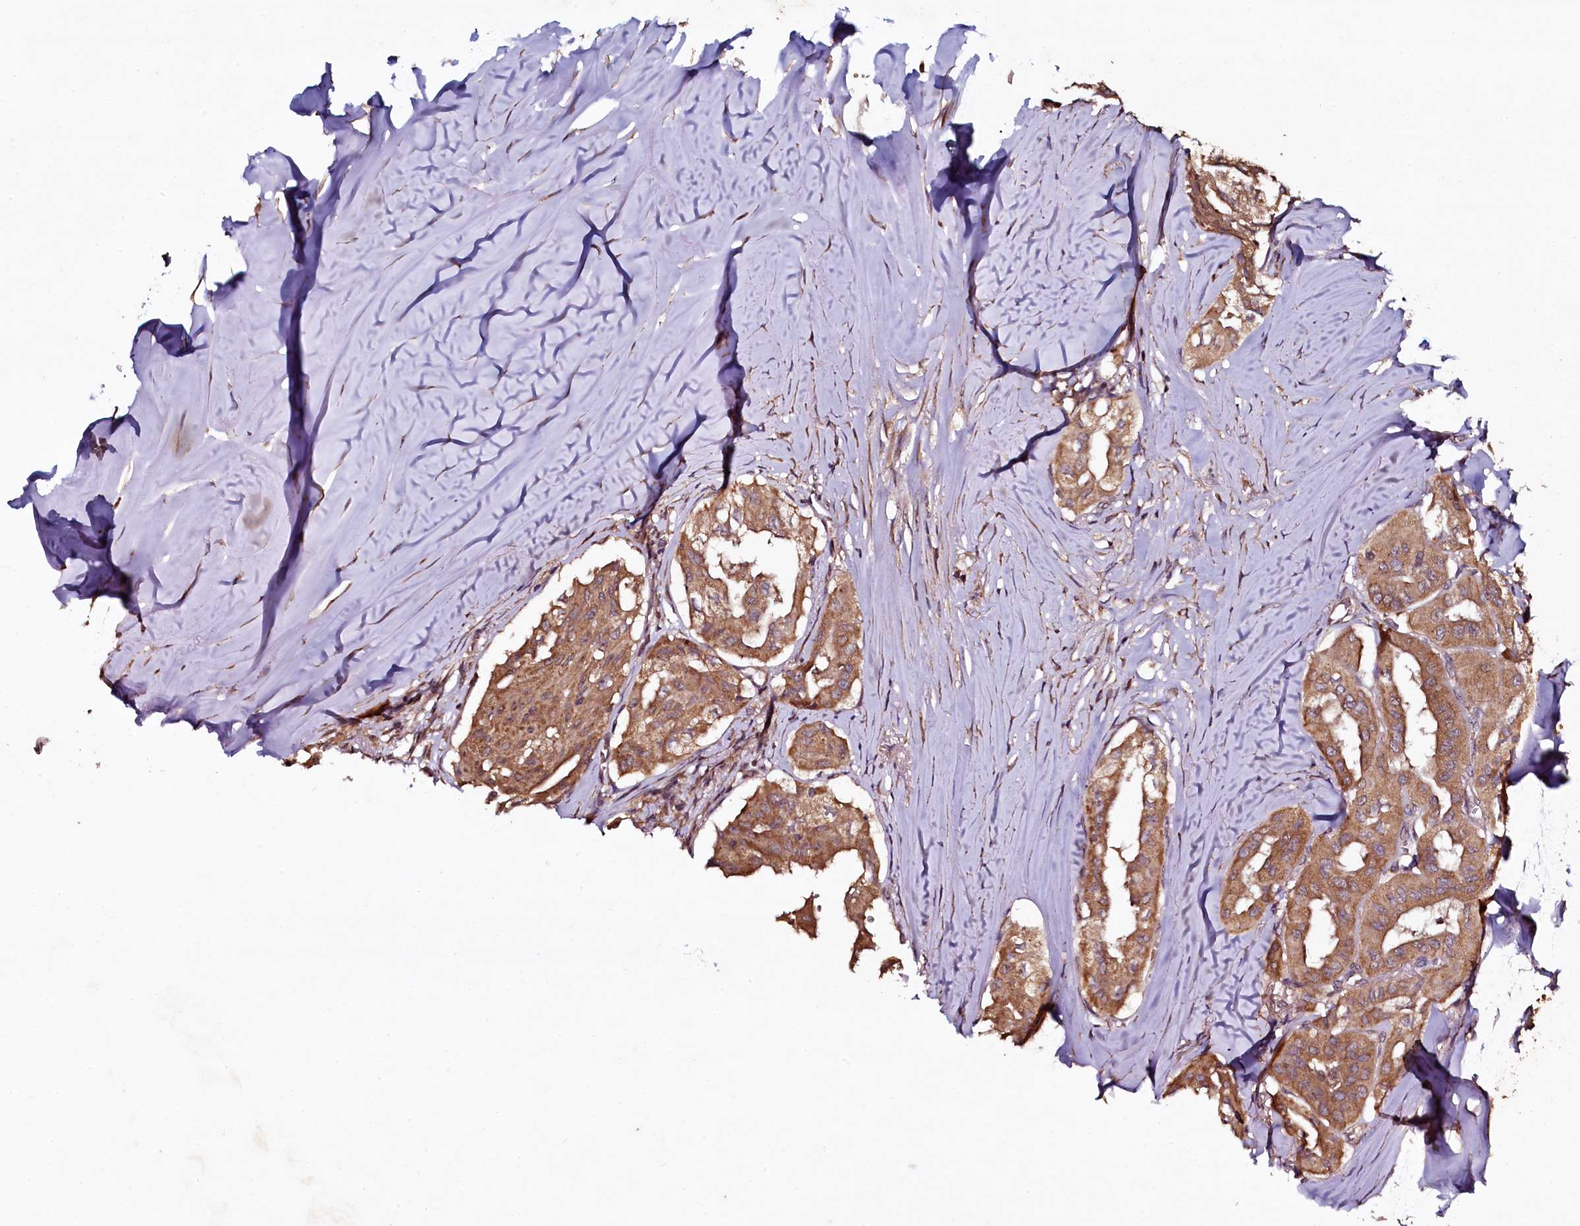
{"staining": {"intensity": "moderate", "quantity": ">75%", "location": "cytoplasmic/membranous"}, "tissue": "thyroid cancer", "cell_type": "Tumor cells", "image_type": "cancer", "snomed": [{"axis": "morphology", "description": "Papillary adenocarcinoma, NOS"}, {"axis": "topography", "description": "Thyroid gland"}], "caption": "Papillary adenocarcinoma (thyroid) was stained to show a protein in brown. There is medium levels of moderate cytoplasmic/membranous positivity in about >75% of tumor cells. (Stains: DAB in brown, nuclei in blue, Microscopy: brightfield microscopy at high magnification).", "gene": "SEC24C", "patient": {"sex": "female", "age": 59}}